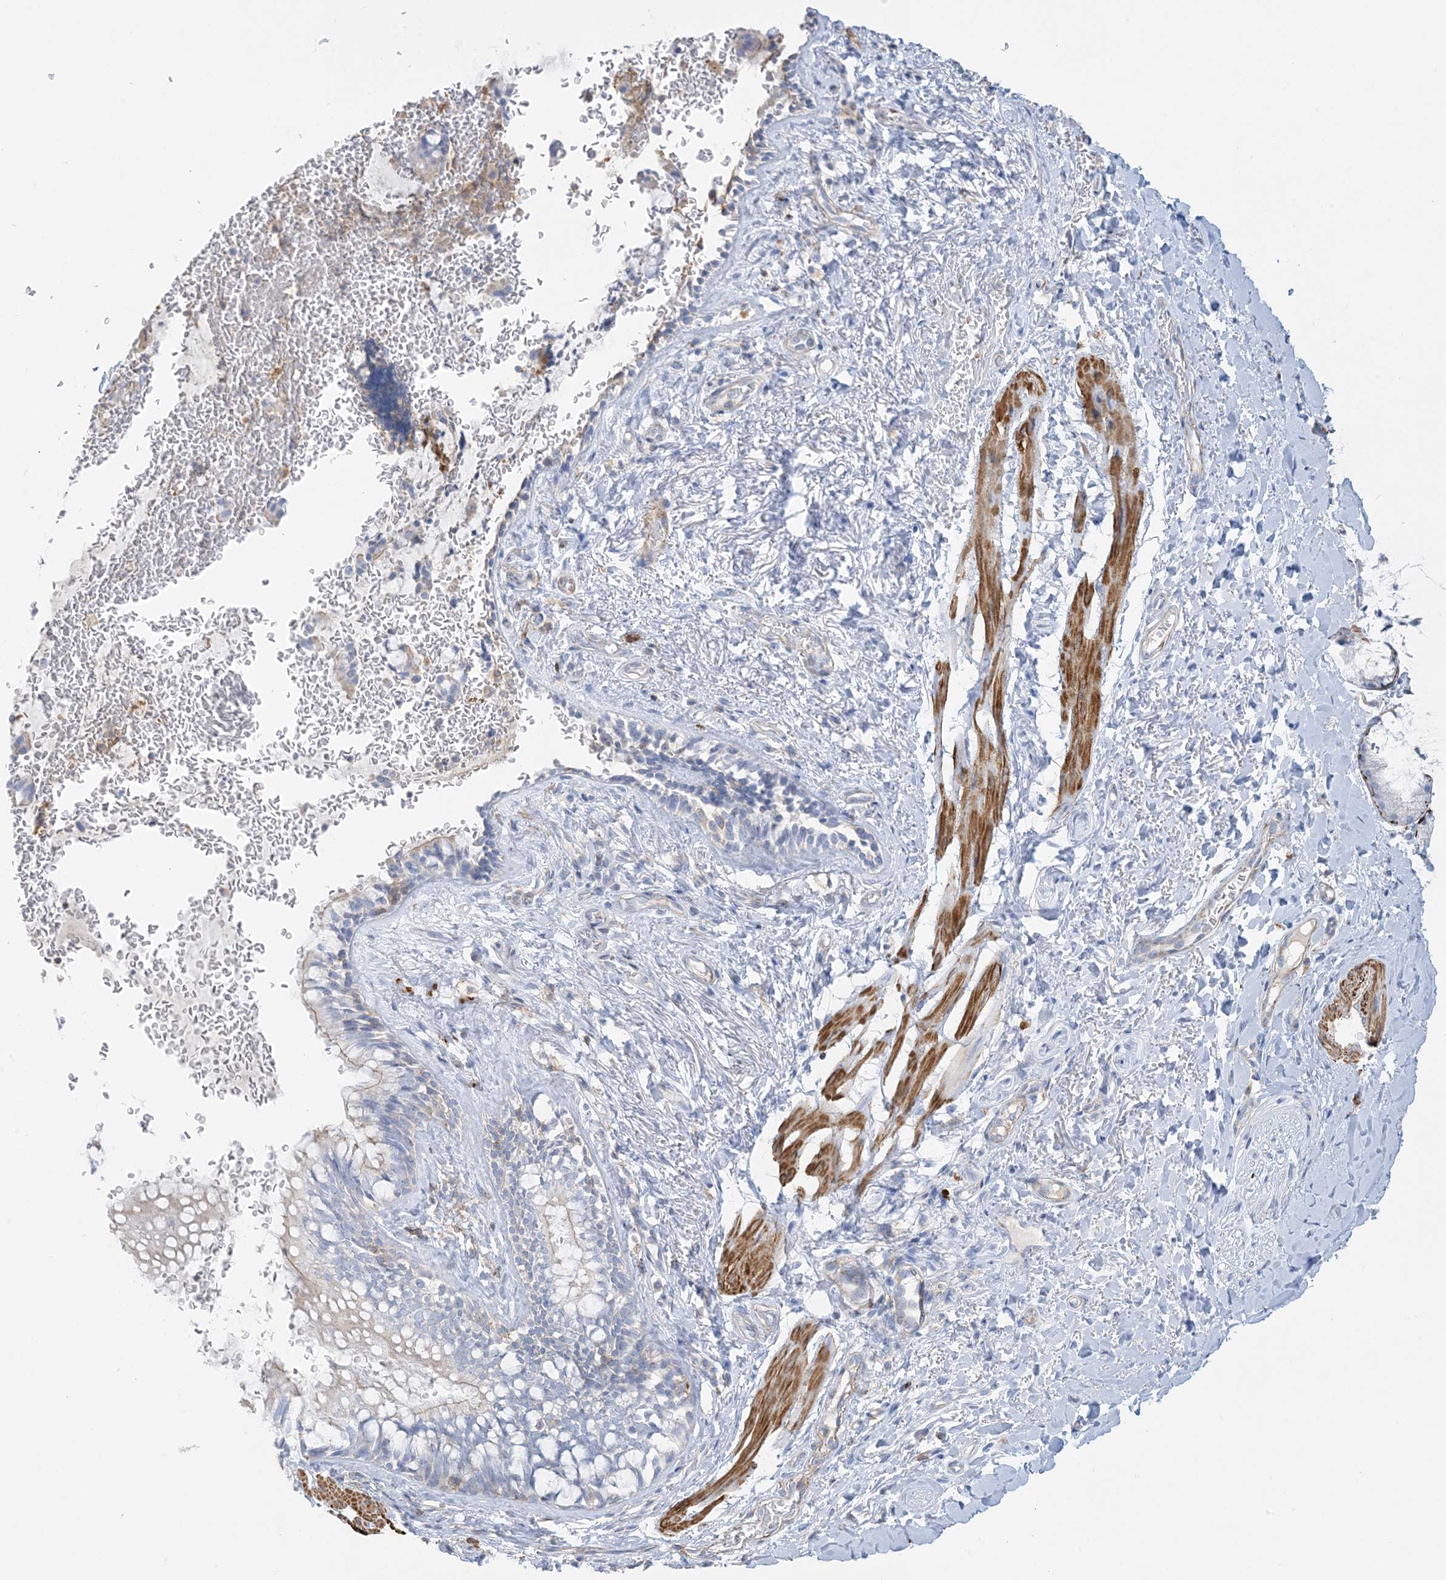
{"staining": {"intensity": "negative", "quantity": "none", "location": "none"}, "tissue": "bronchus", "cell_type": "Respiratory epithelial cells", "image_type": "normal", "snomed": [{"axis": "morphology", "description": "Normal tissue, NOS"}, {"axis": "topography", "description": "Cartilage tissue"}, {"axis": "topography", "description": "Bronchus"}], "caption": "Immunohistochemistry (IHC) of normal human bronchus reveals no staining in respiratory epithelial cells. (Brightfield microscopy of DAB IHC at high magnification).", "gene": "GTF3C2", "patient": {"sex": "female", "age": 36}}